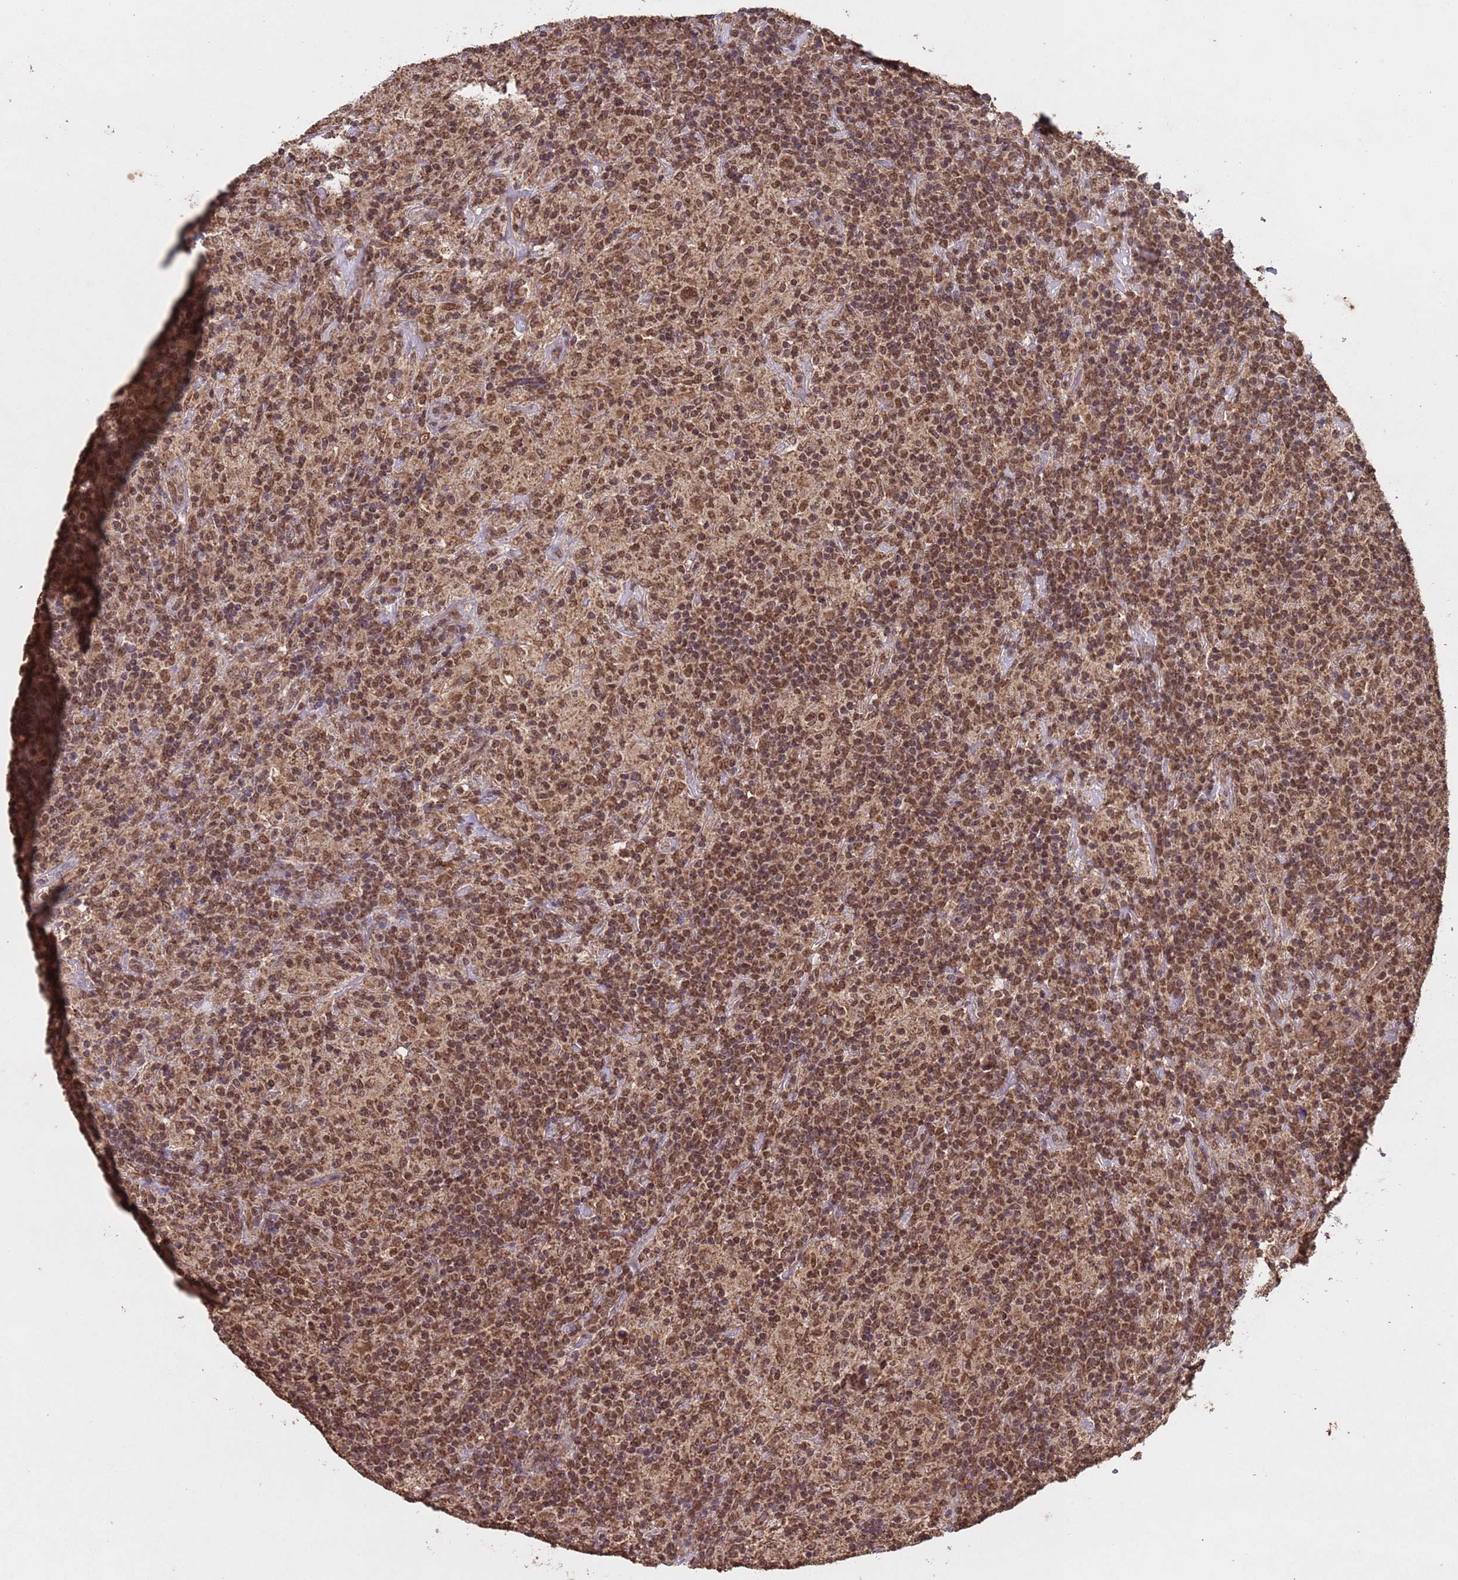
{"staining": {"intensity": "moderate", "quantity": ">75%", "location": "nuclear"}, "tissue": "lymphoma", "cell_type": "Tumor cells", "image_type": "cancer", "snomed": [{"axis": "morphology", "description": "Hodgkin's disease, NOS"}, {"axis": "topography", "description": "Lymph node"}], "caption": "Immunohistochemistry (DAB (3,3'-diaminobenzidine)) staining of lymphoma shows moderate nuclear protein expression in approximately >75% of tumor cells. (DAB = brown stain, brightfield microscopy at high magnification).", "gene": "HDAC10", "patient": {"sex": "male", "age": 70}}